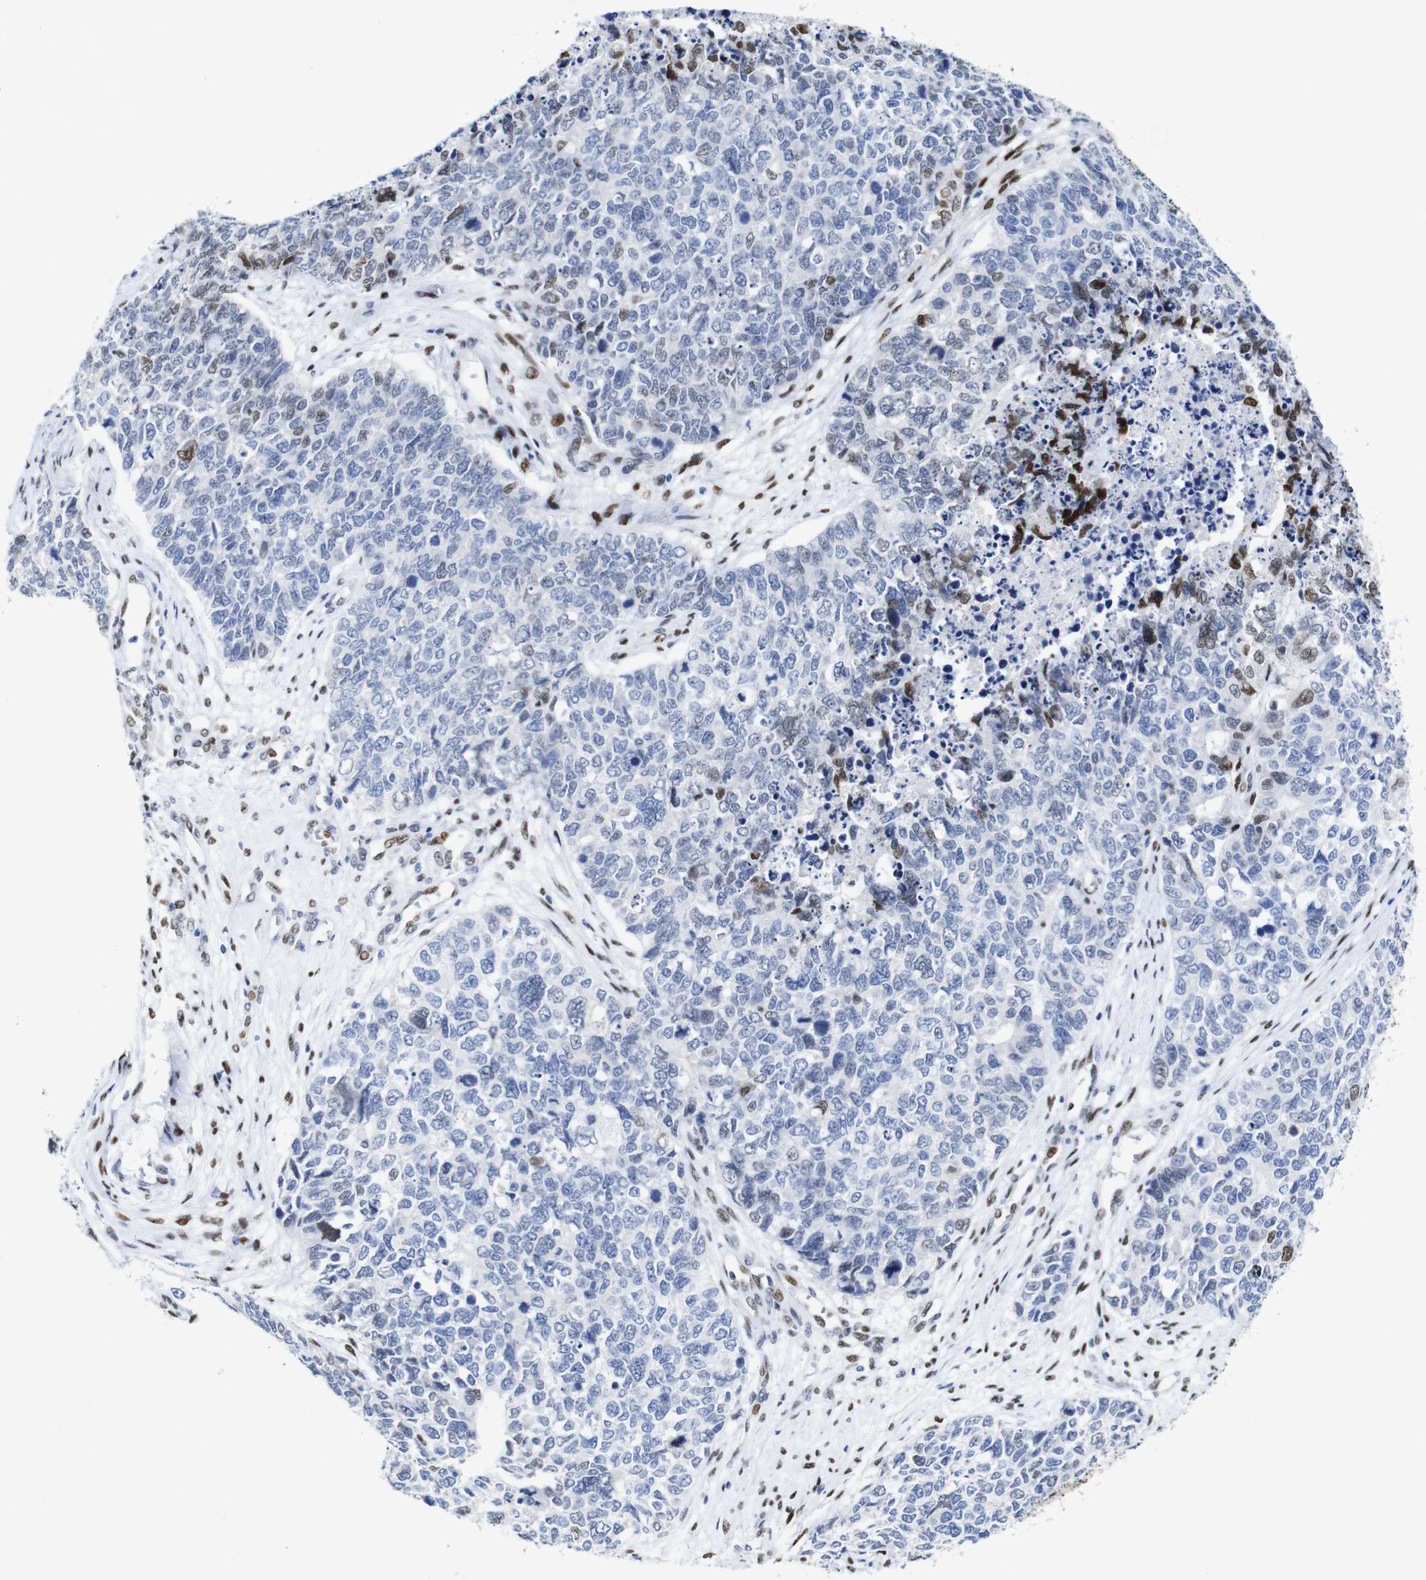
{"staining": {"intensity": "moderate", "quantity": "<25%", "location": "nuclear"}, "tissue": "cervical cancer", "cell_type": "Tumor cells", "image_type": "cancer", "snomed": [{"axis": "morphology", "description": "Squamous cell carcinoma, NOS"}, {"axis": "topography", "description": "Cervix"}], "caption": "Protein analysis of cervical squamous cell carcinoma tissue displays moderate nuclear staining in approximately <25% of tumor cells. (brown staining indicates protein expression, while blue staining denotes nuclei).", "gene": "FOSL2", "patient": {"sex": "female", "age": 63}}